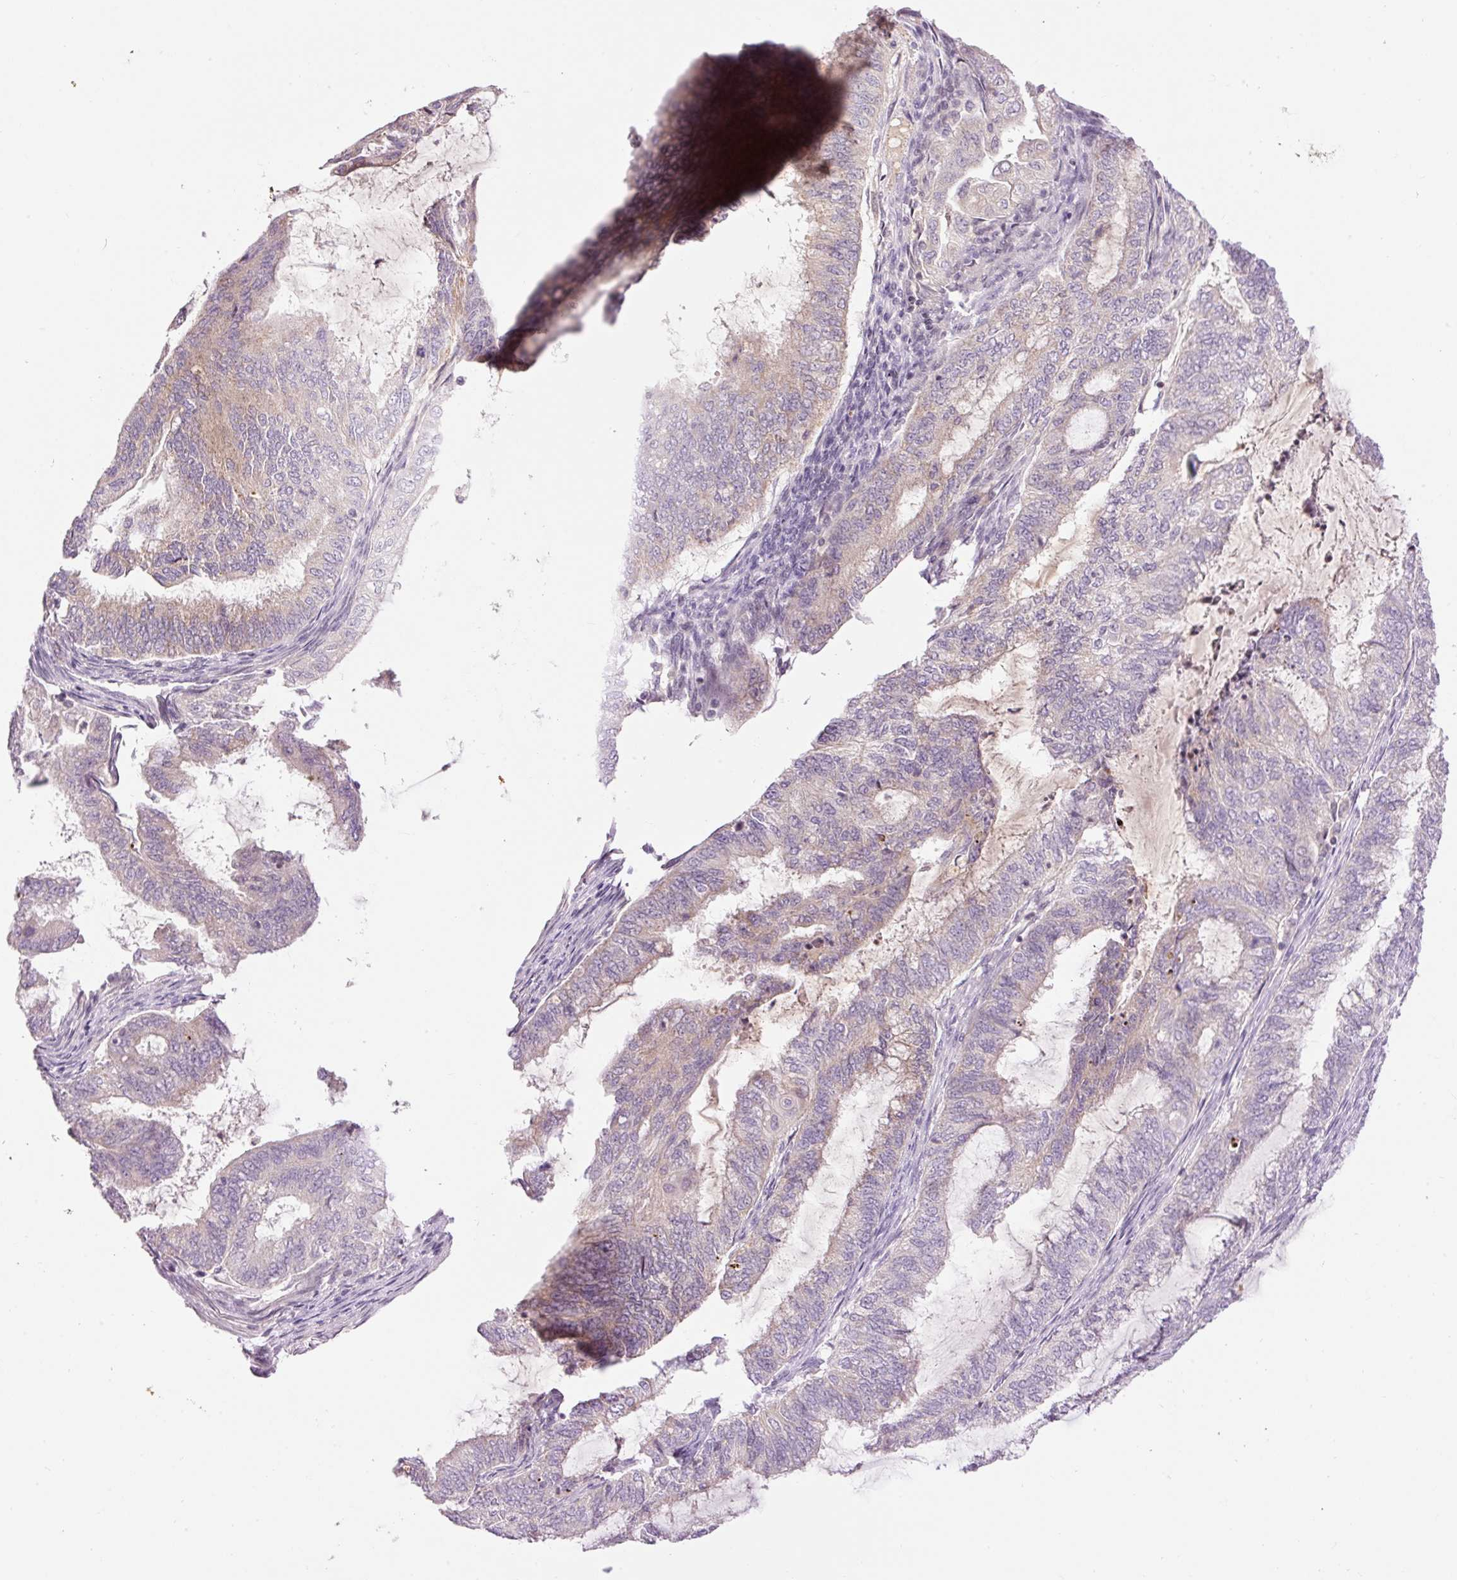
{"staining": {"intensity": "negative", "quantity": "none", "location": "none"}, "tissue": "endometrial cancer", "cell_type": "Tumor cells", "image_type": "cancer", "snomed": [{"axis": "morphology", "description": "Adenocarcinoma, NOS"}, {"axis": "topography", "description": "Endometrium"}], "caption": "Immunohistochemistry of endometrial adenocarcinoma displays no expression in tumor cells.", "gene": "ABHD11", "patient": {"sex": "female", "age": 51}}